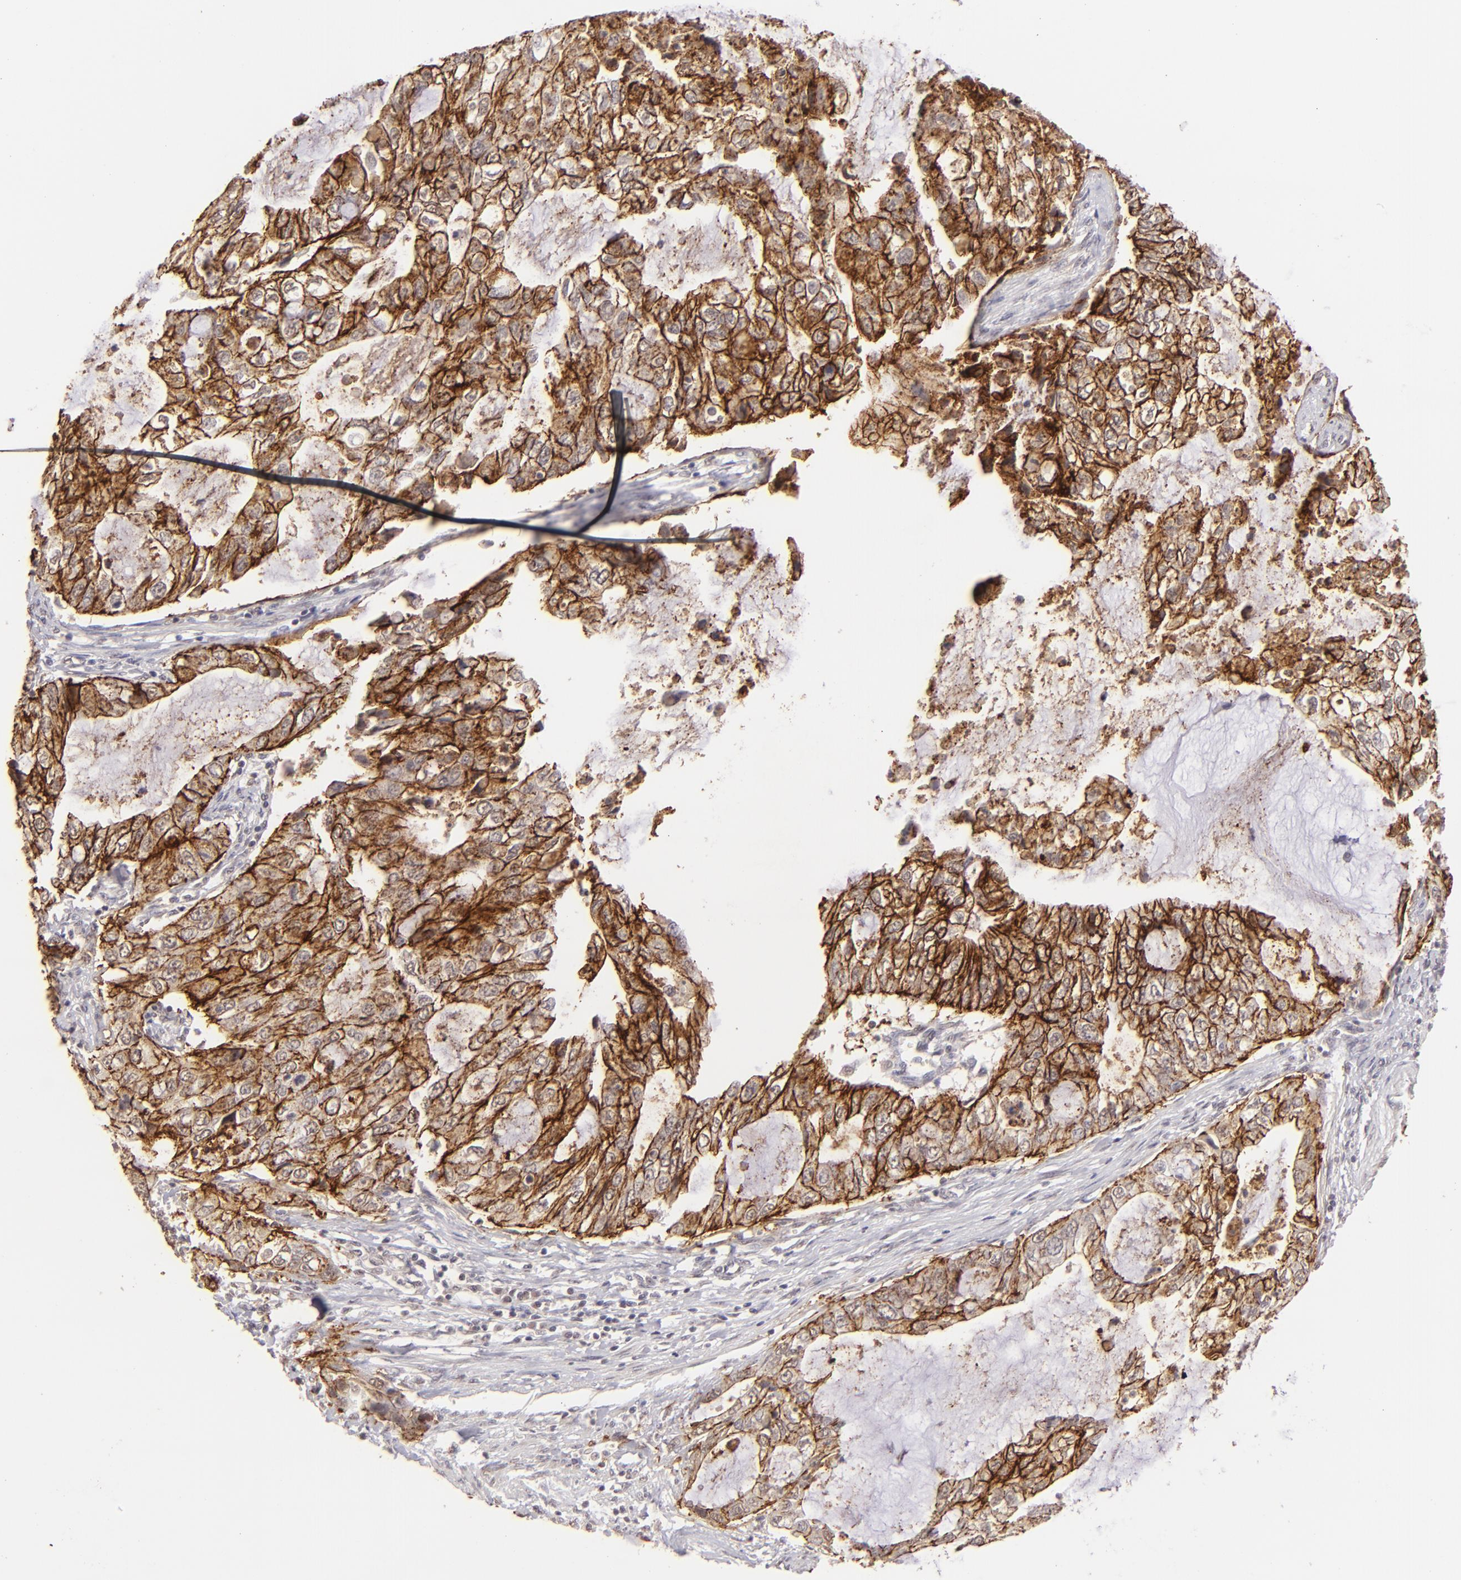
{"staining": {"intensity": "moderate", "quantity": ">75%", "location": "cytoplasmic/membranous"}, "tissue": "stomach cancer", "cell_type": "Tumor cells", "image_type": "cancer", "snomed": [{"axis": "morphology", "description": "Adenocarcinoma, NOS"}, {"axis": "topography", "description": "Stomach, upper"}], "caption": "Human stomach cancer stained for a protein (brown) reveals moderate cytoplasmic/membranous positive staining in about >75% of tumor cells.", "gene": "CLDN1", "patient": {"sex": "female", "age": 52}}